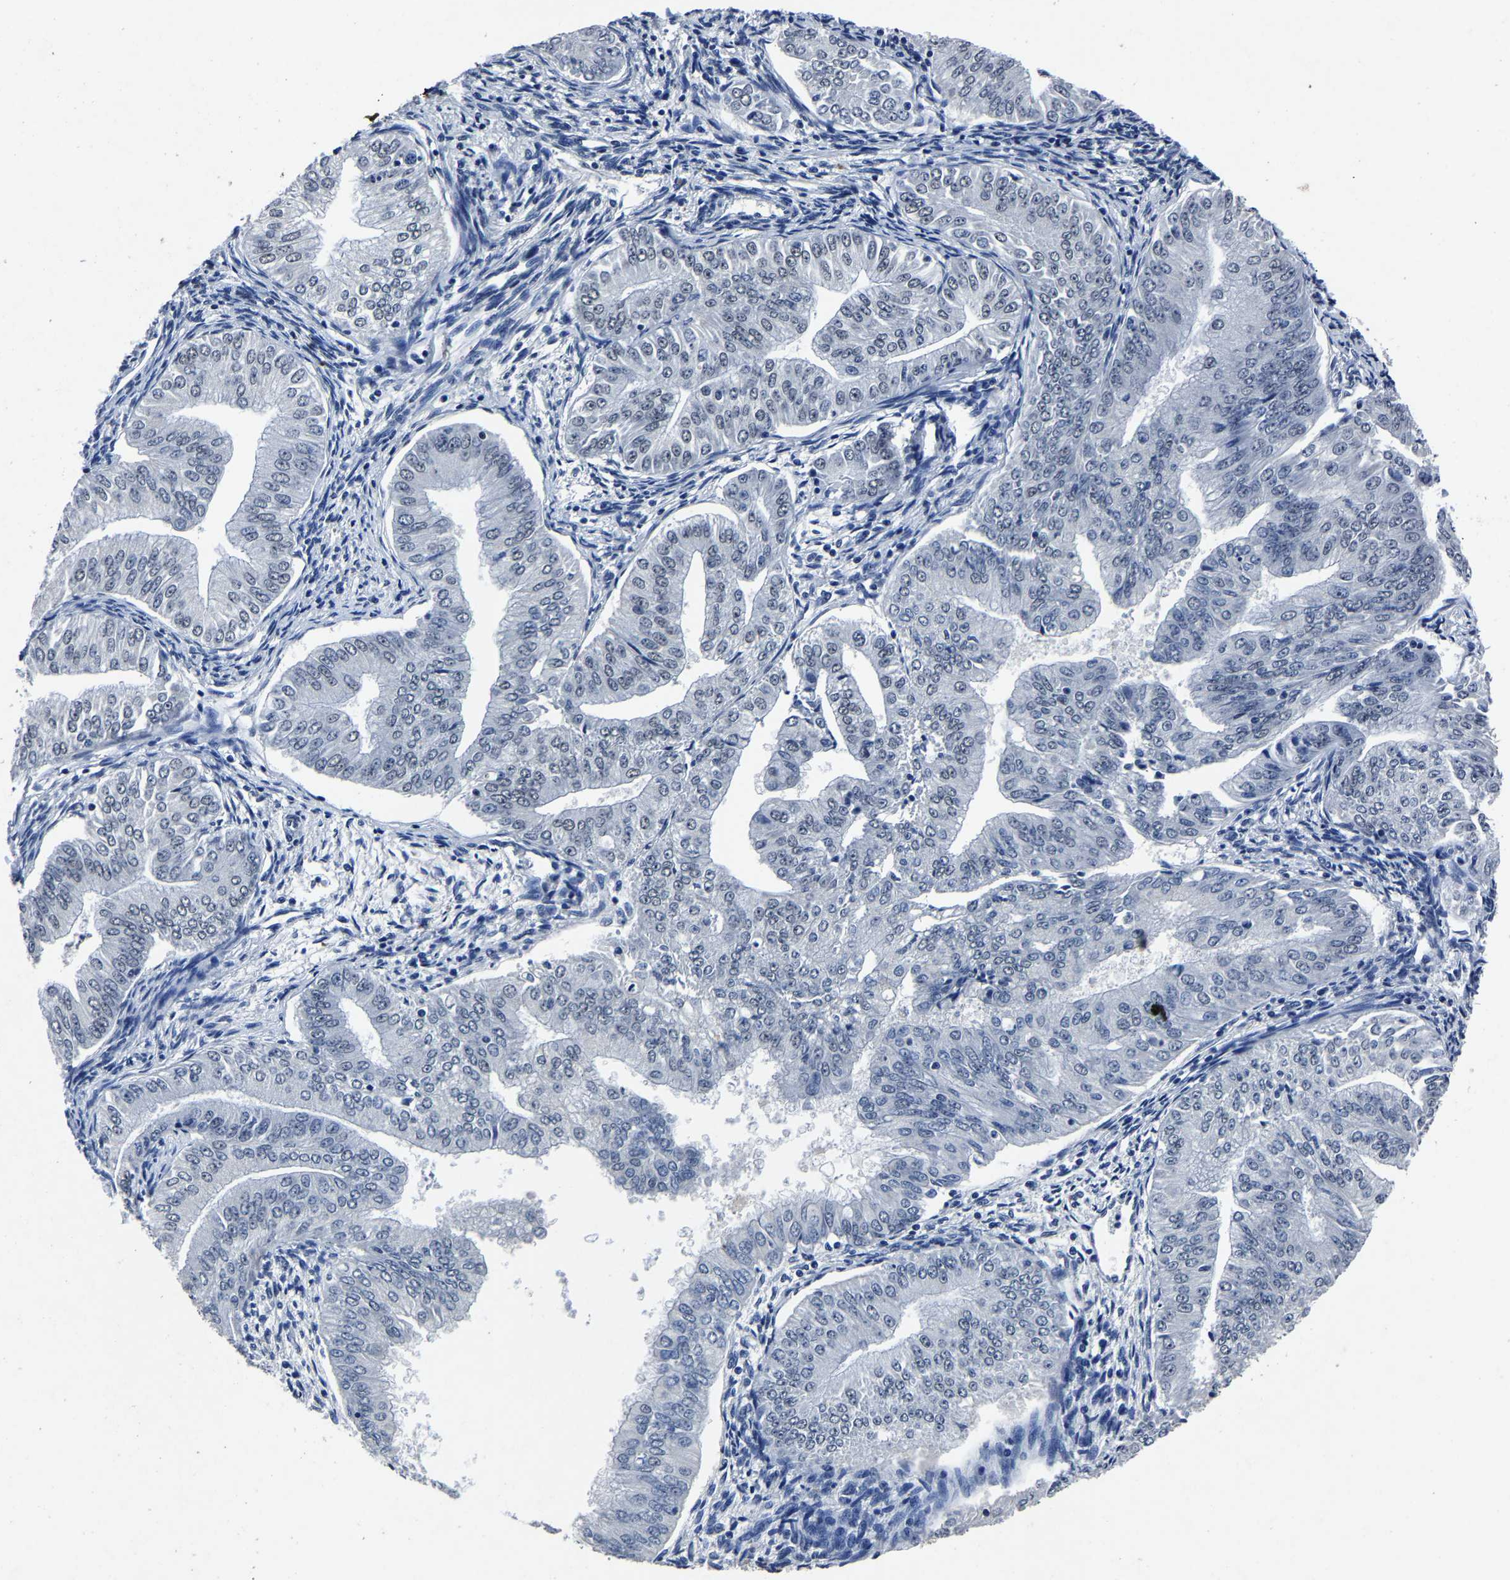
{"staining": {"intensity": "negative", "quantity": "none", "location": "none"}, "tissue": "endometrial cancer", "cell_type": "Tumor cells", "image_type": "cancer", "snomed": [{"axis": "morphology", "description": "Normal tissue, NOS"}, {"axis": "morphology", "description": "Adenocarcinoma, NOS"}, {"axis": "topography", "description": "Endometrium"}], "caption": "Immunohistochemistry (IHC) photomicrograph of human adenocarcinoma (endometrial) stained for a protein (brown), which shows no staining in tumor cells.", "gene": "RBM45", "patient": {"sex": "female", "age": 53}}